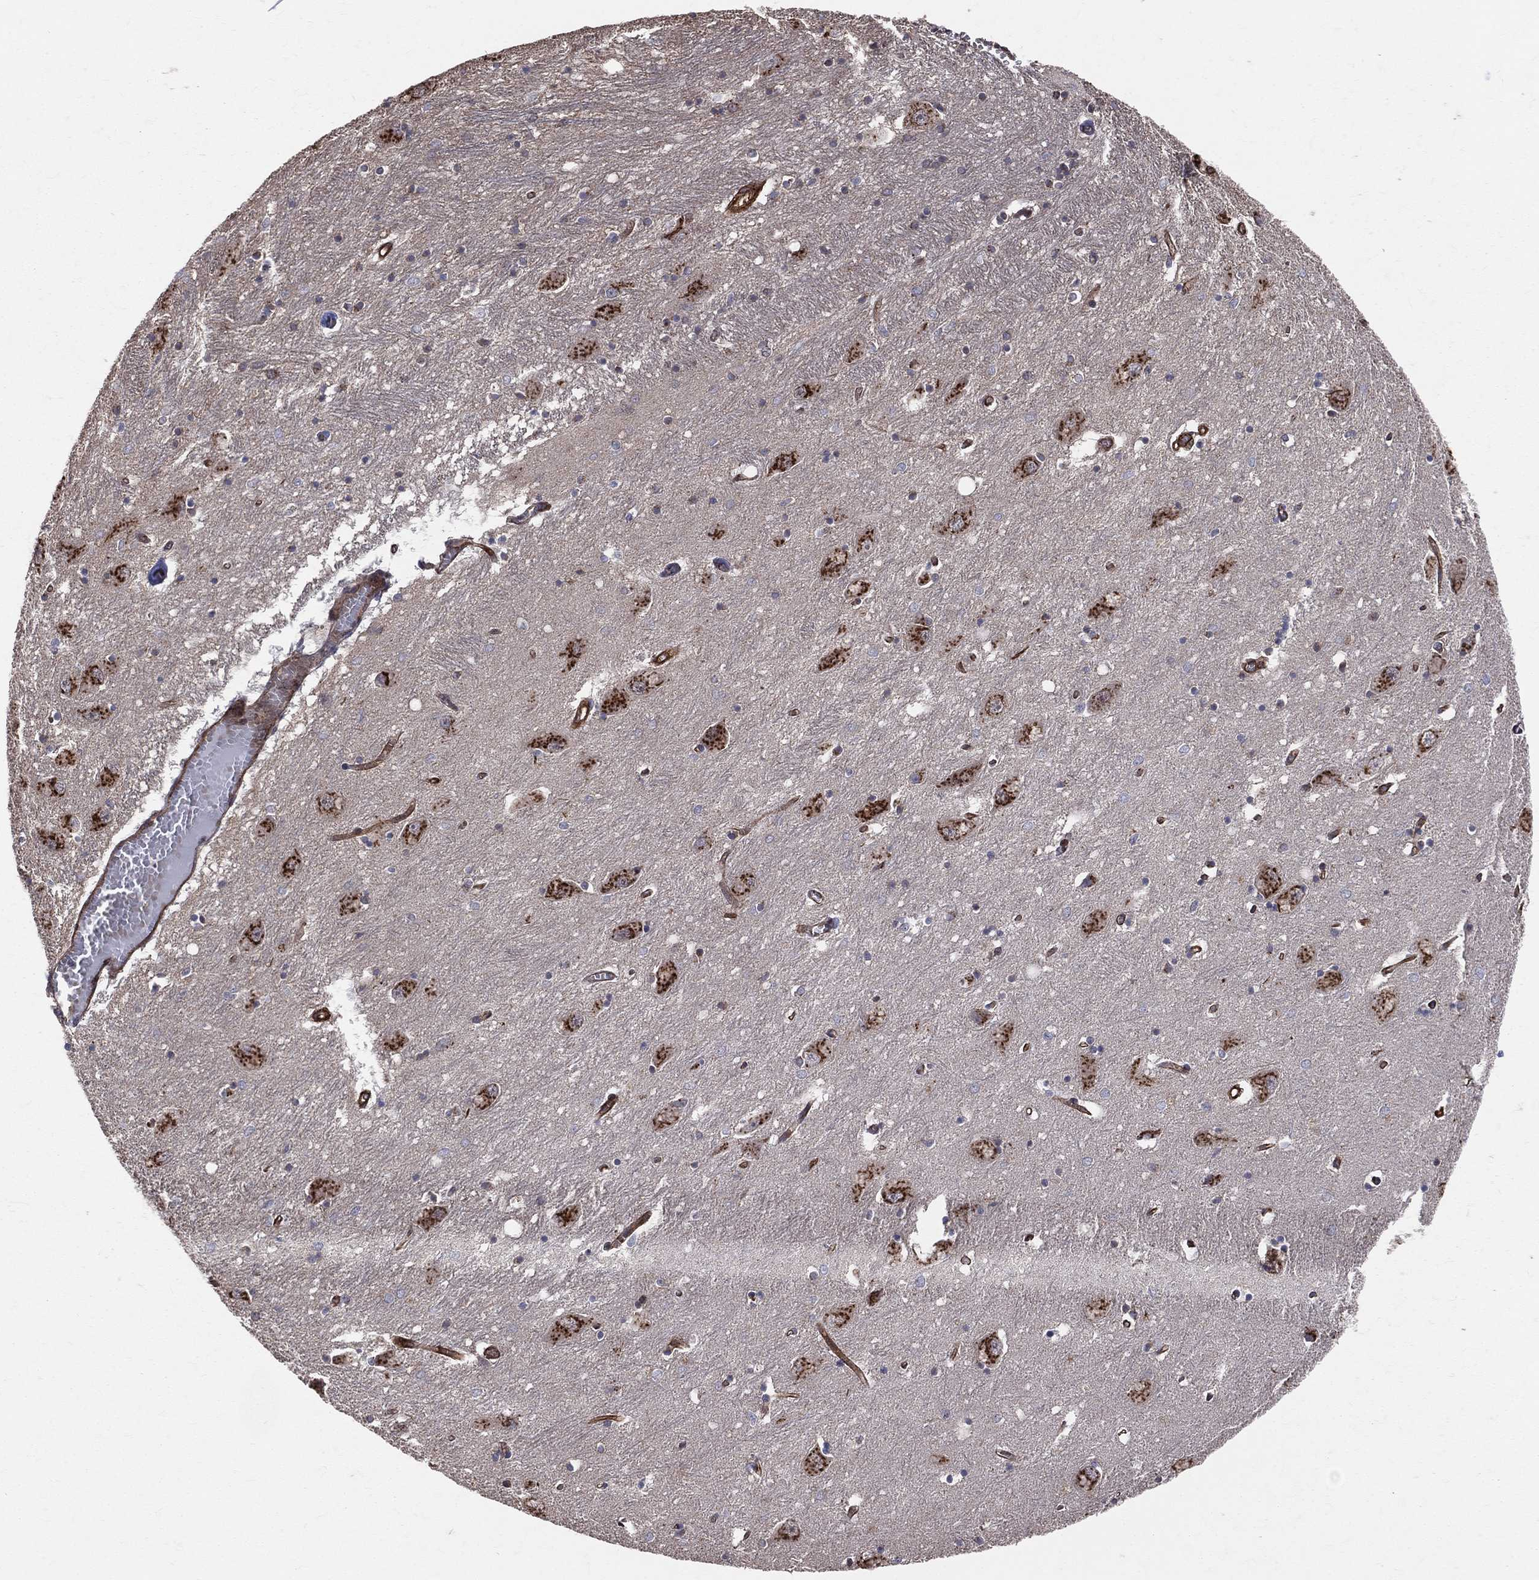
{"staining": {"intensity": "moderate", "quantity": "<25%", "location": "cytoplasmic/membranous"}, "tissue": "caudate", "cell_type": "Glial cells", "image_type": "normal", "snomed": [{"axis": "morphology", "description": "Normal tissue, NOS"}, {"axis": "topography", "description": "Lateral ventricle wall"}], "caption": "IHC photomicrograph of unremarkable human caudate stained for a protein (brown), which reveals low levels of moderate cytoplasmic/membranous staining in about <25% of glial cells.", "gene": "ENTPD1", "patient": {"sex": "male", "age": 54}}